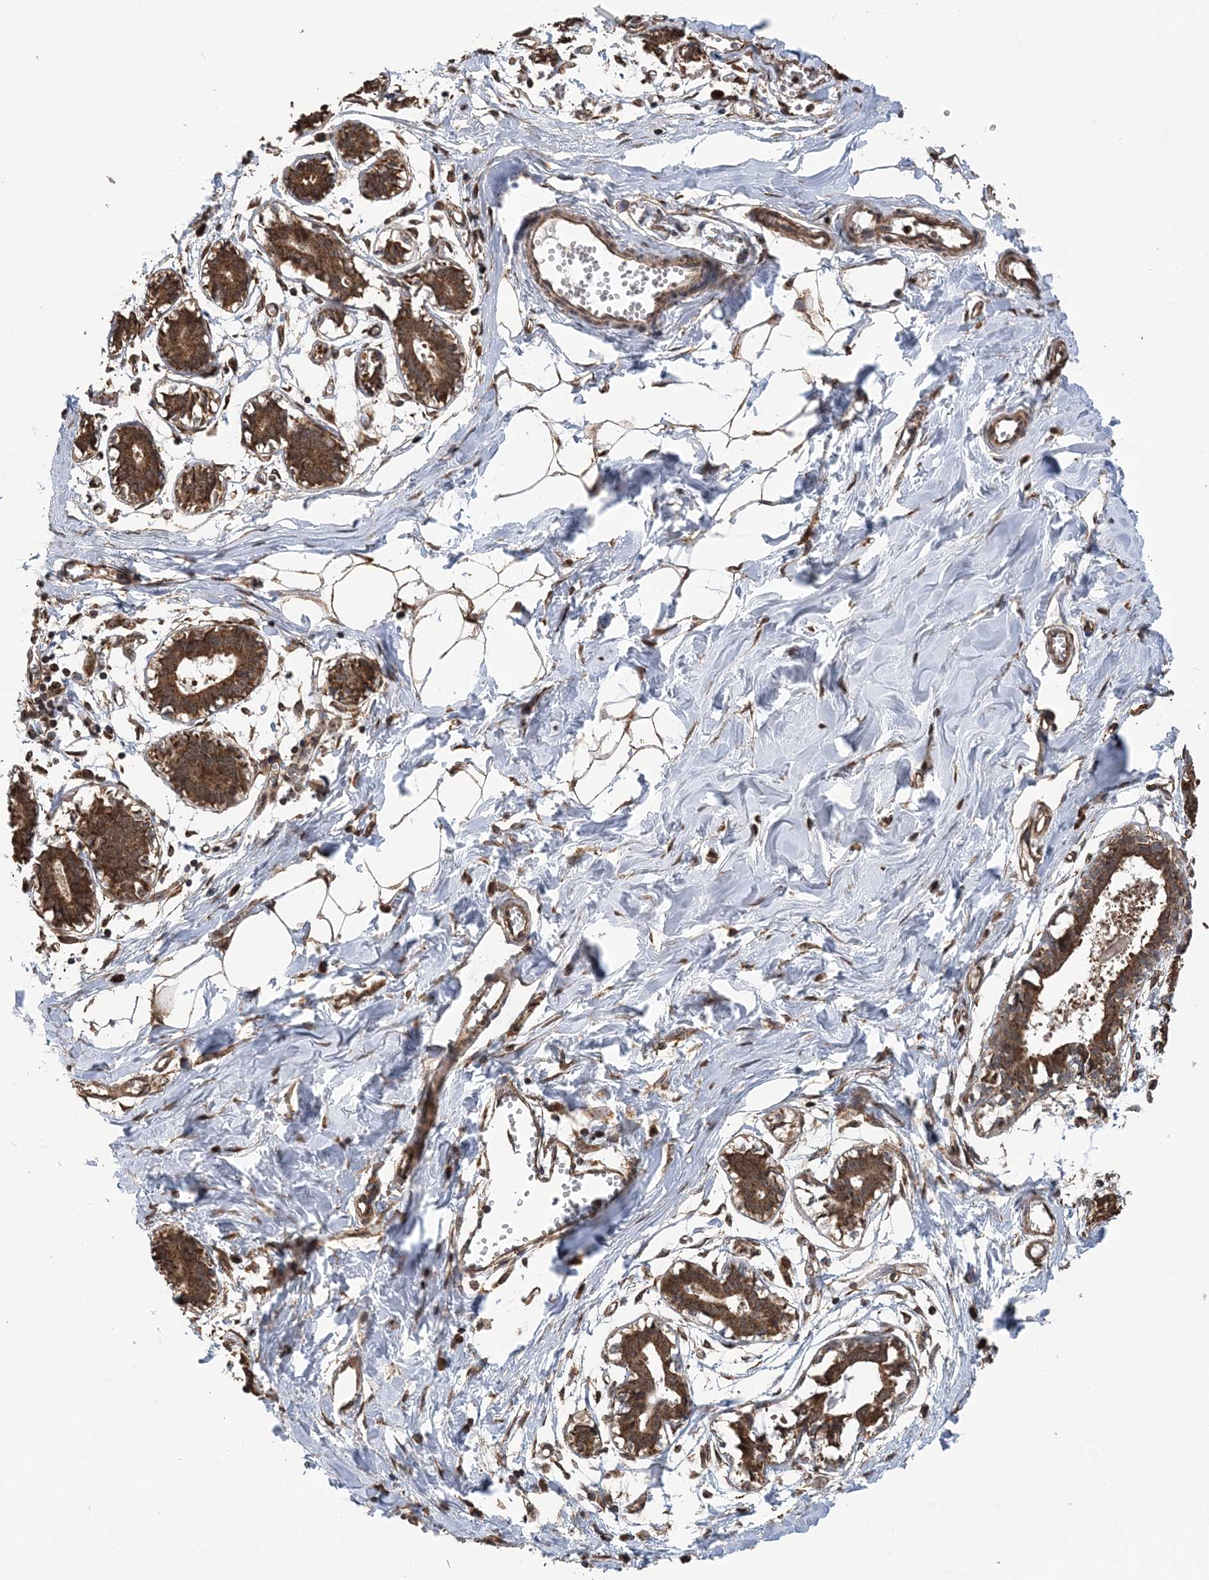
{"staining": {"intensity": "strong", "quantity": "25%-75%", "location": "cytoplasmic/membranous"}, "tissue": "breast", "cell_type": "Adipocytes", "image_type": "normal", "snomed": [{"axis": "morphology", "description": "Normal tissue, NOS"}, {"axis": "topography", "description": "Breast"}], "caption": "Adipocytes show strong cytoplasmic/membranous positivity in about 25%-75% of cells in unremarkable breast.", "gene": "PCBP1", "patient": {"sex": "female", "age": 27}}